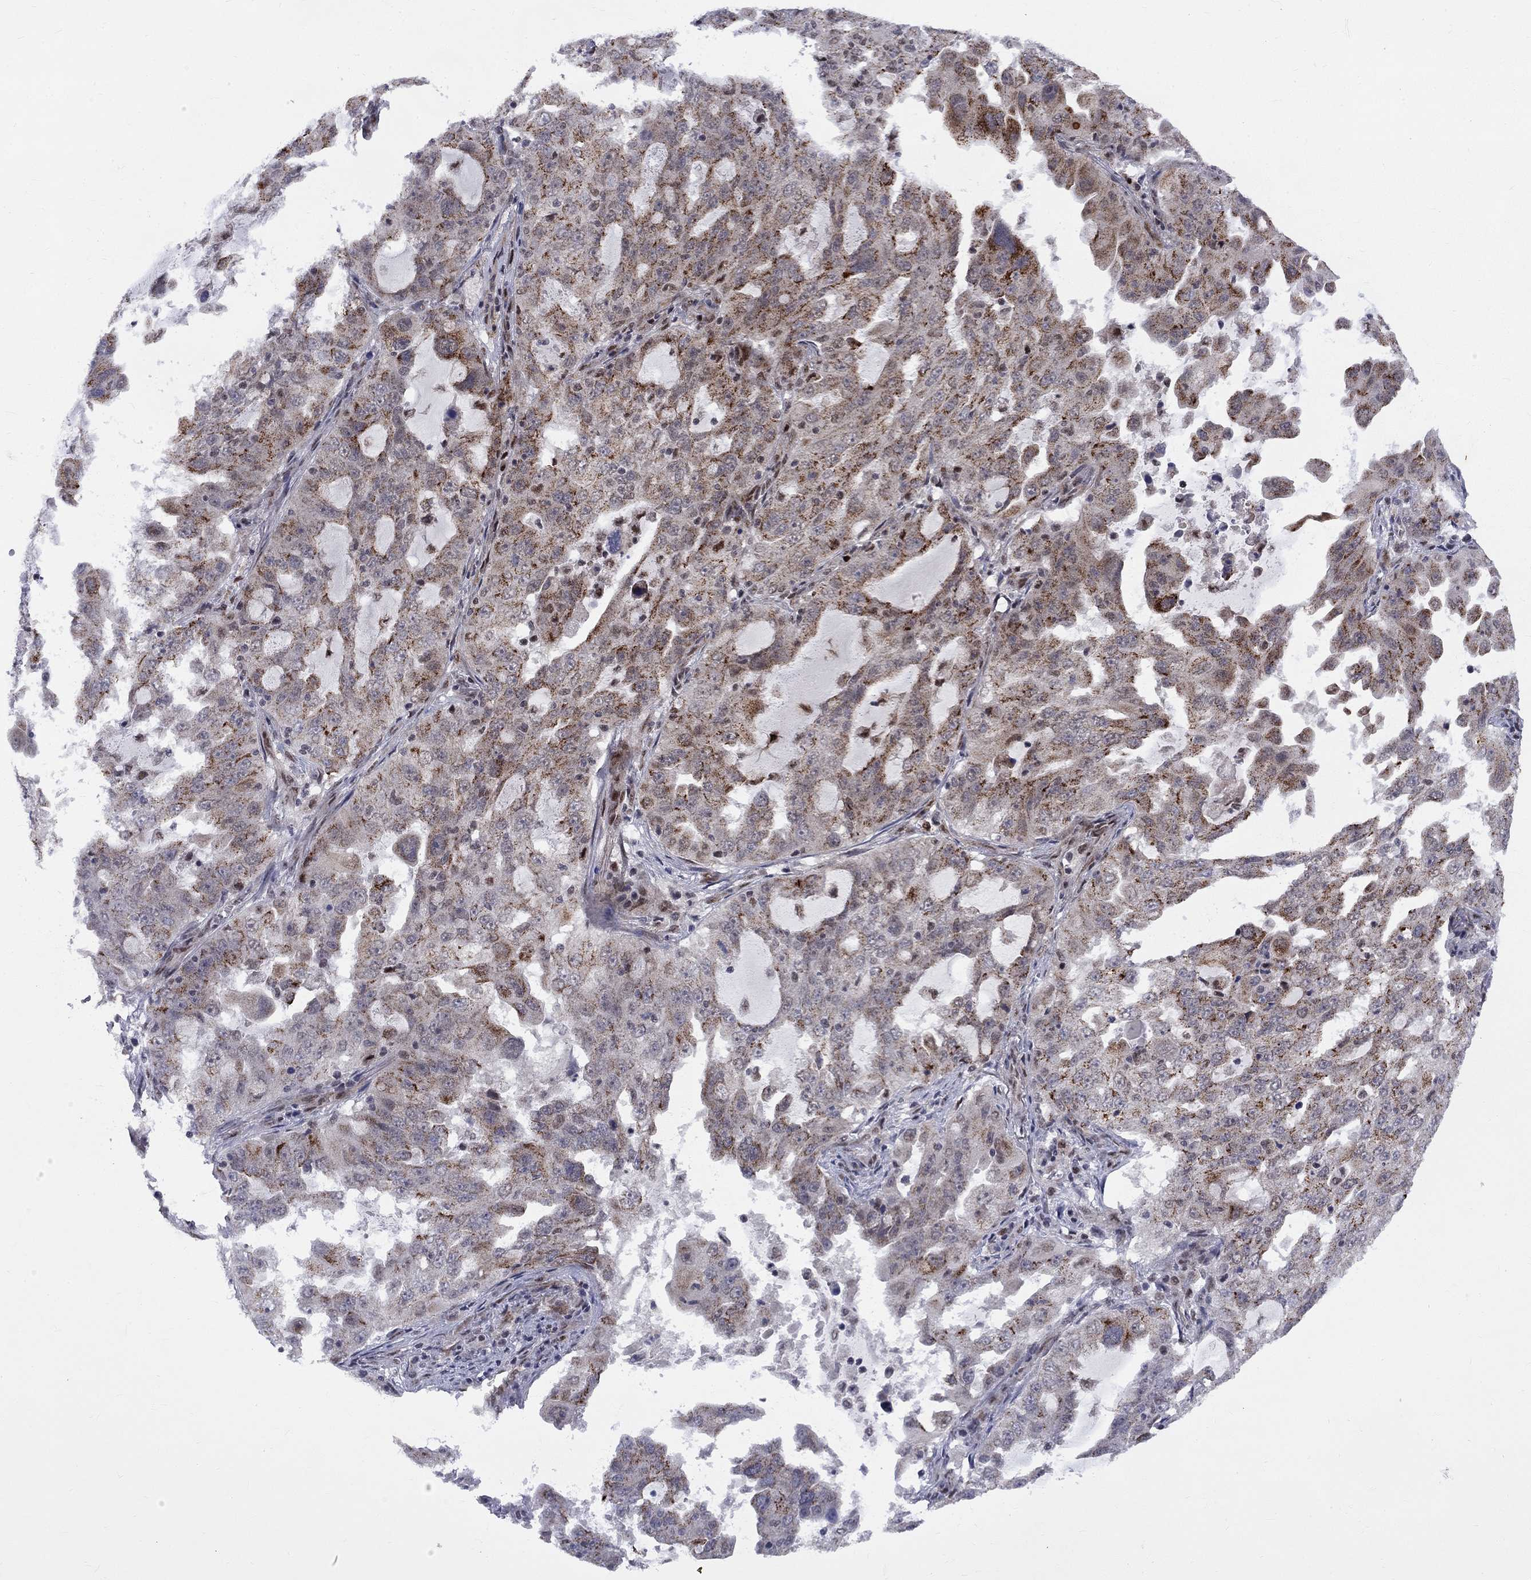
{"staining": {"intensity": "moderate", "quantity": "25%-75%", "location": "cytoplasmic/membranous"}, "tissue": "lung cancer", "cell_type": "Tumor cells", "image_type": "cancer", "snomed": [{"axis": "morphology", "description": "Adenocarcinoma, NOS"}, {"axis": "topography", "description": "Lung"}], "caption": "Tumor cells show medium levels of moderate cytoplasmic/membranous expression in about 25%-75% of cells in human lung cancer. (DAB IHC, brown staining for protein, blue staining for nuclei).", "gene": "KPNA3", "patient": {"sex": "female", "age": 61}}